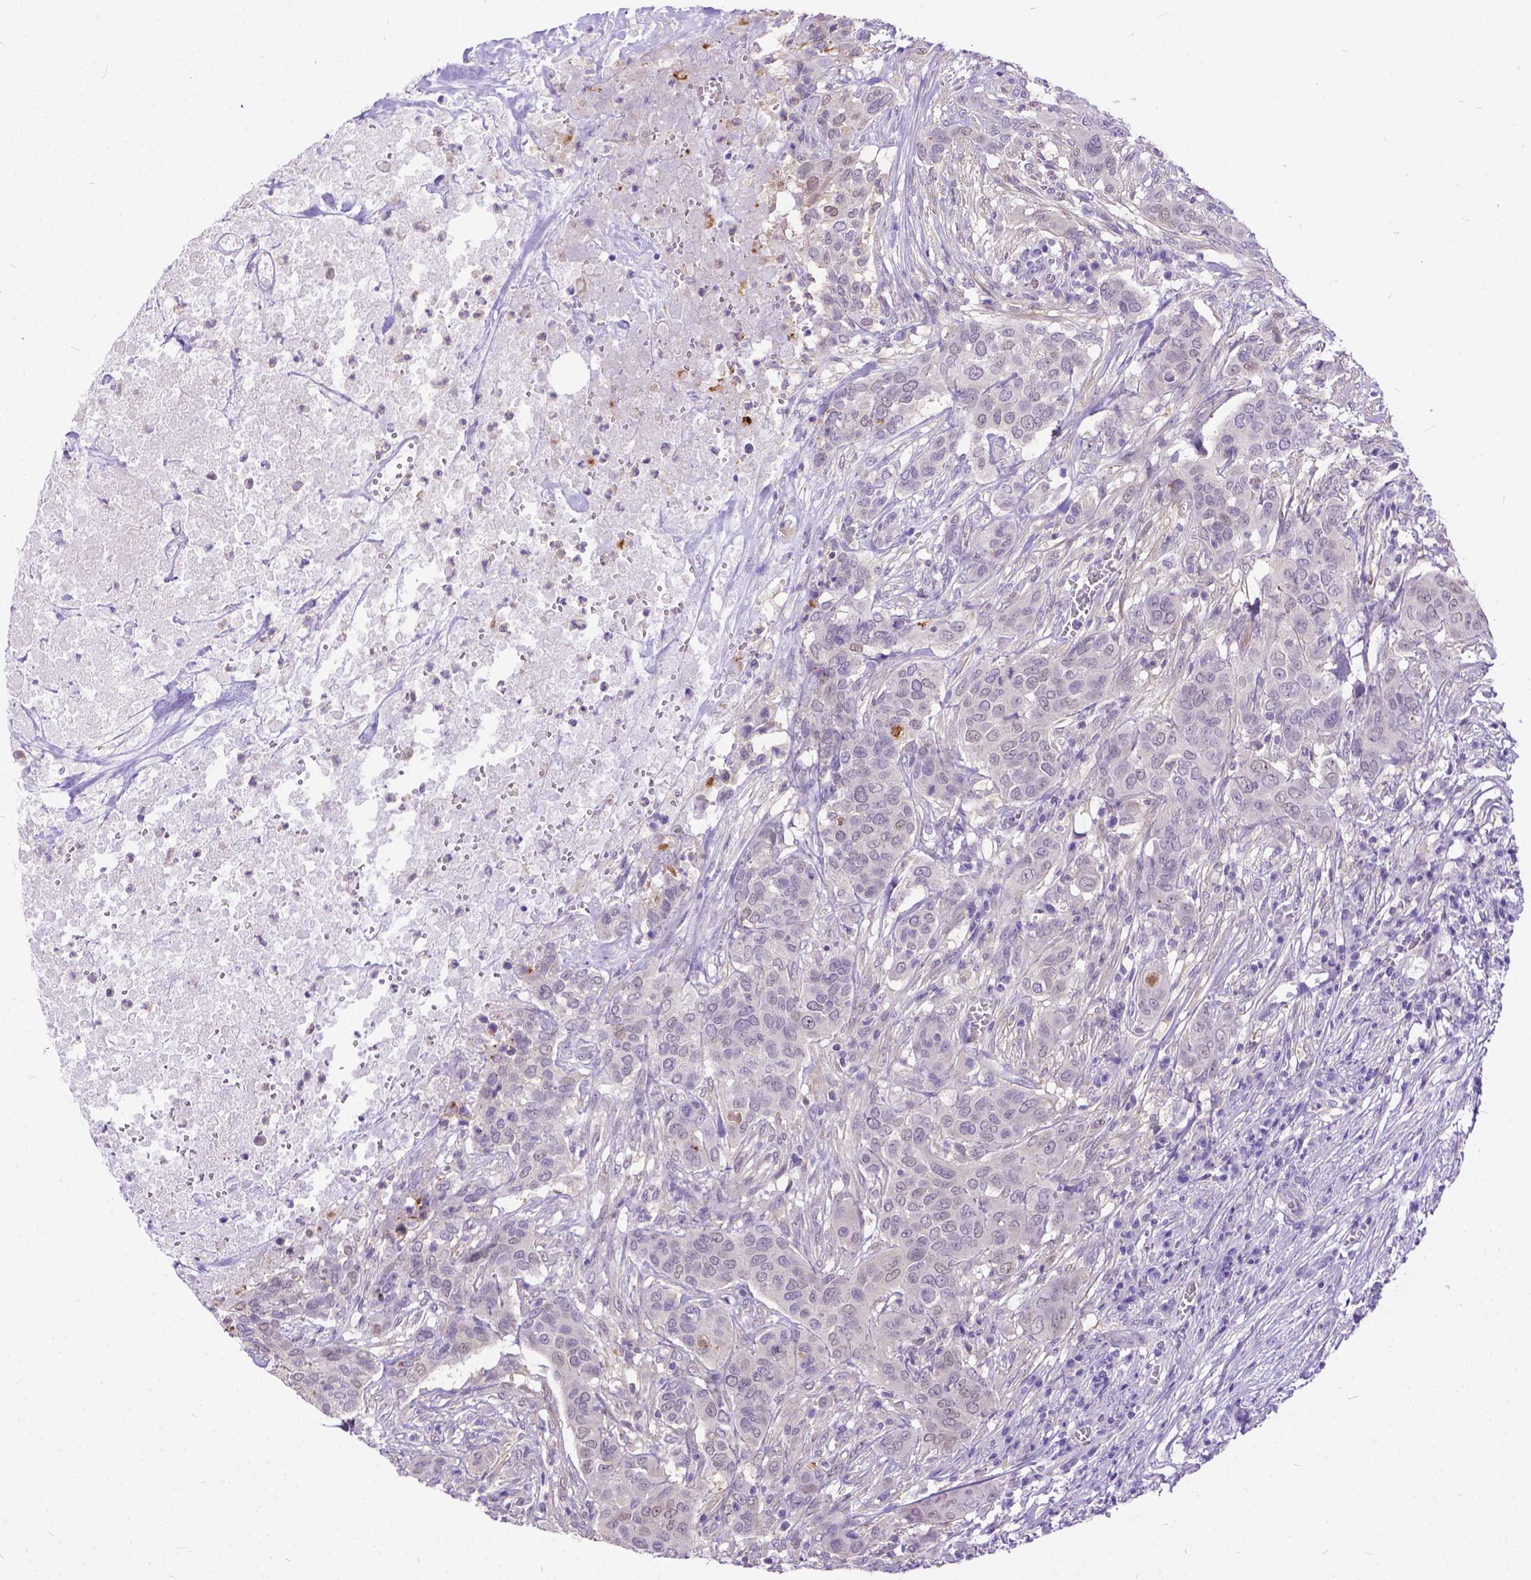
{"staining": {"intensity": "weak", "quantity": "25%-75%", "location": "cytoplasmic/membranous,nuclear"}, "tissue": "urothelial cancer", "cell_type": "Tumor cells", "image_type": "cancer", "snomed": [{"axis": "morphology", "description": "Urothelial carcinoma, NOS"}, {"axis": "morphology", "description": "Urothelial carcinoma, High grade"}, {"axis": "topography", "description": "Urinary bladder"}], "caption": "Immunohistochemistry (IHC) of transitional cell carcinoma displays low levels of weak cytoplasmic/membranous and nuclear staining in approximately 25%-75% of tumor cells. The staining is performed using DAB brown chromogen to label protein expression. The nuclei are counter-stained blue using hematoxylin.", "gene": "TMEM169", "patient": {"sex": "male", "age": 63}}